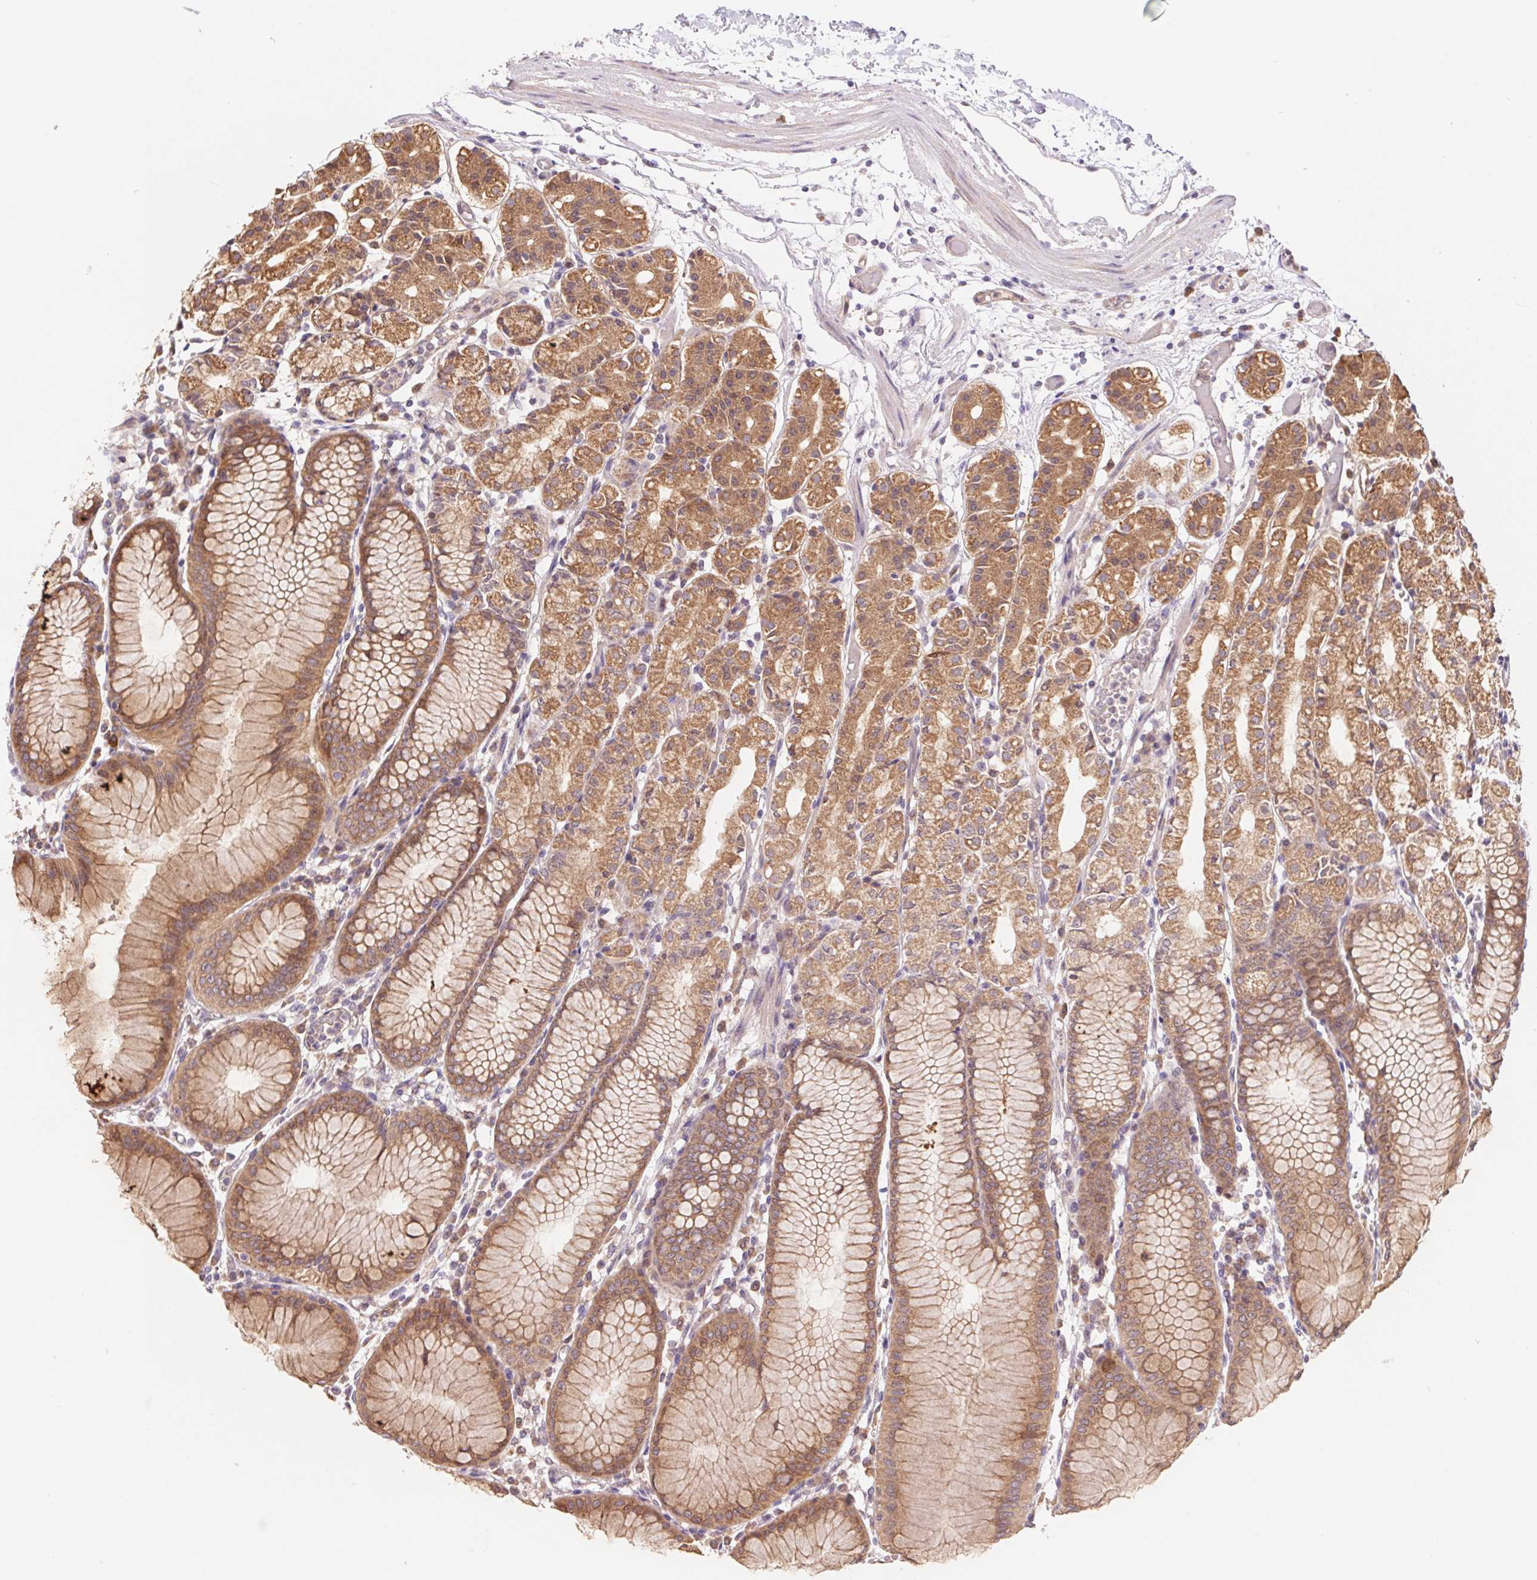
{"staining": {"intensity": "moderate", "quantity": ">75%", "location": "cytoplasmic/membranous"}, "tissue": "stomach", "cell_type": "Glandular cells", "image_type": "normal", "snomed": [{"axis": "morphology", "description": "Normal tissue, NOS"}, {"axis": "topography", "description": "Stomach"}], "caption": "Immunohistochemical staining of normal human stomach demonstrates medium levels of moderate cytoplasmic/membranous staining in approximately >75% of glandular cells. (brown staining indicates protein expression, while blue staining denotes nuclei).", "gene": "RRM1", "patient": {"sex": "female", "age": 57}}